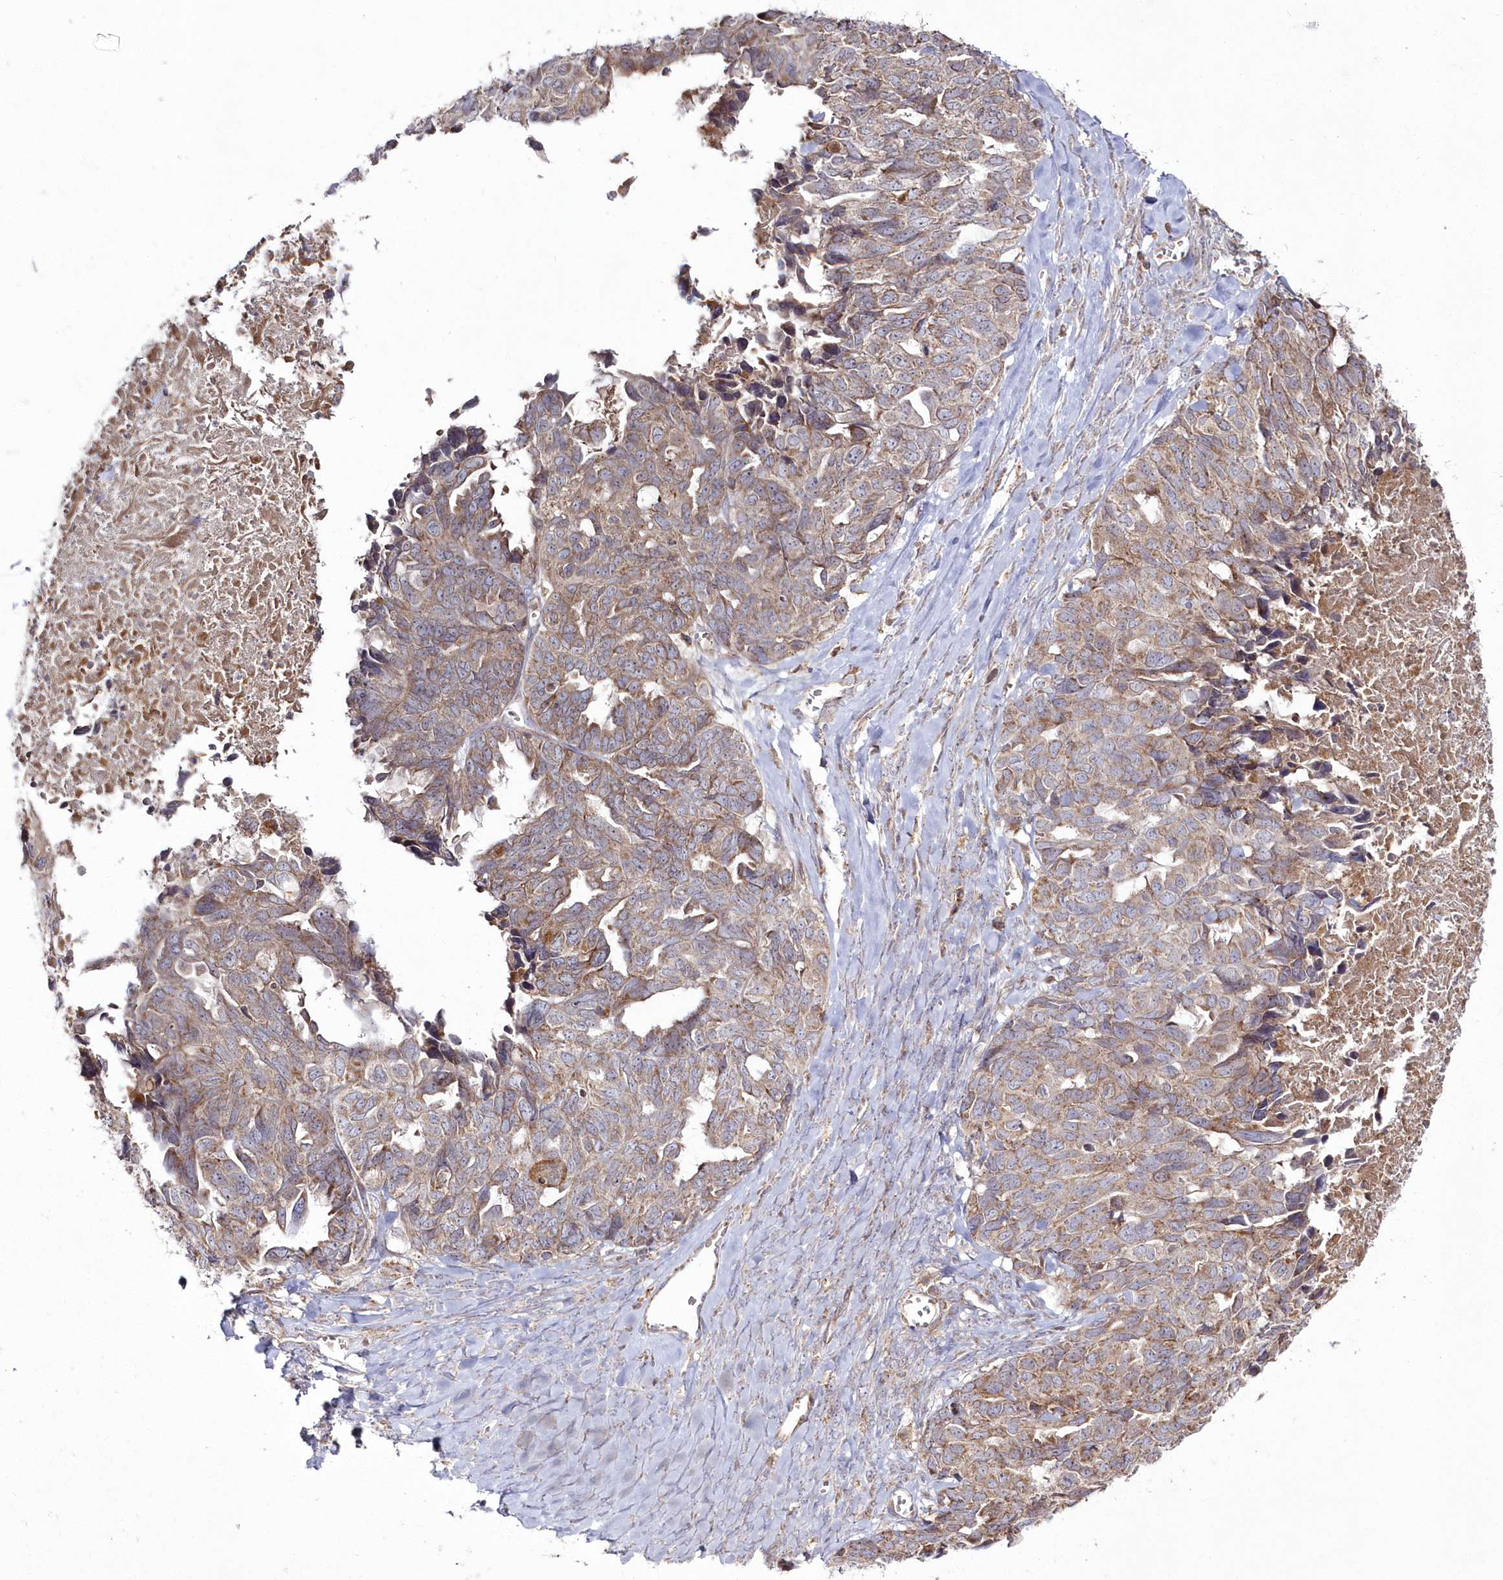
{"staining": {"intensity": "moderate", "quantity": ">75%", "location": "cytoplasmic/membranous"}, "tissue": "ovarian cancer", "cell_type": "Tumor cells", "image_type": "cancer", "snomed": [{"axis": "morphology", "description": "Cystadenocarcinoma, serous, NOS"}, {"axis": "topography", "description": "Ovary"}], "caption": "IHC of ovarian serous cystadenocarcinoma shows medium levels of moderate cytoplasmic/membranous positivity in approximately >75% of tumor cells.", "gene": "ARSB", "patient": {"sex": "female", "age": 79}}